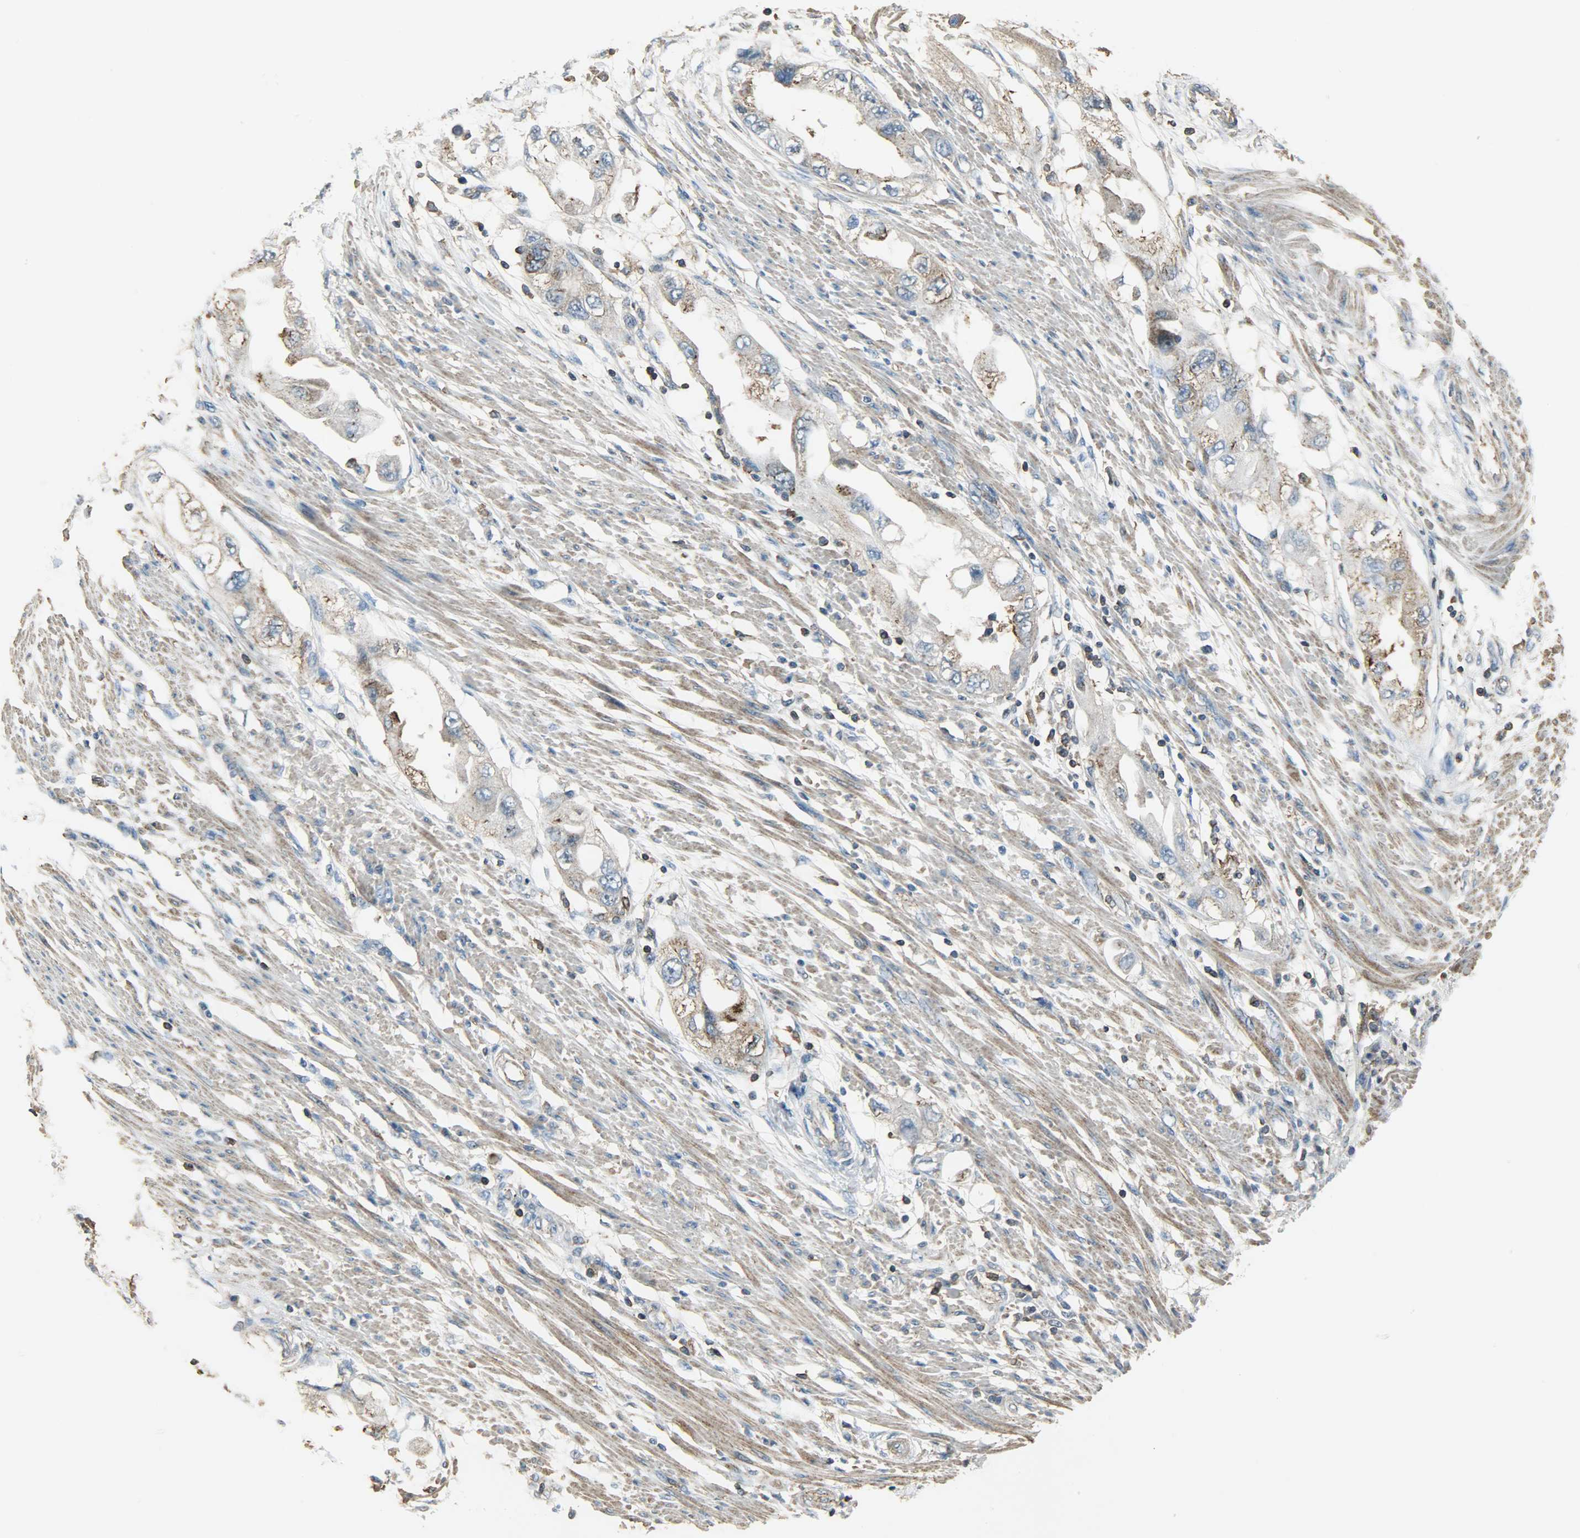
{"staining": {"intensity": "weak", "quantity": ">75%", "location": "cytoplasmic/membranous"}, "tissue": "endometrial cancer", "cell_type": "Tumor cells", "image_type": "cancer", "snomed": [{"axis": "morphology", "description": "Adenocarcinoma, NOS"}, {"axis": "topography", "description": "Endometrium"}], "caption": "Endometrial adenocarcinoma stained with immunohistochemistry displays weak cytoplasmic/membranous positivity in about >75% of tumor cells.", "gene": "DNAJA4", "patient": {"sex": "female", "age": 67}}